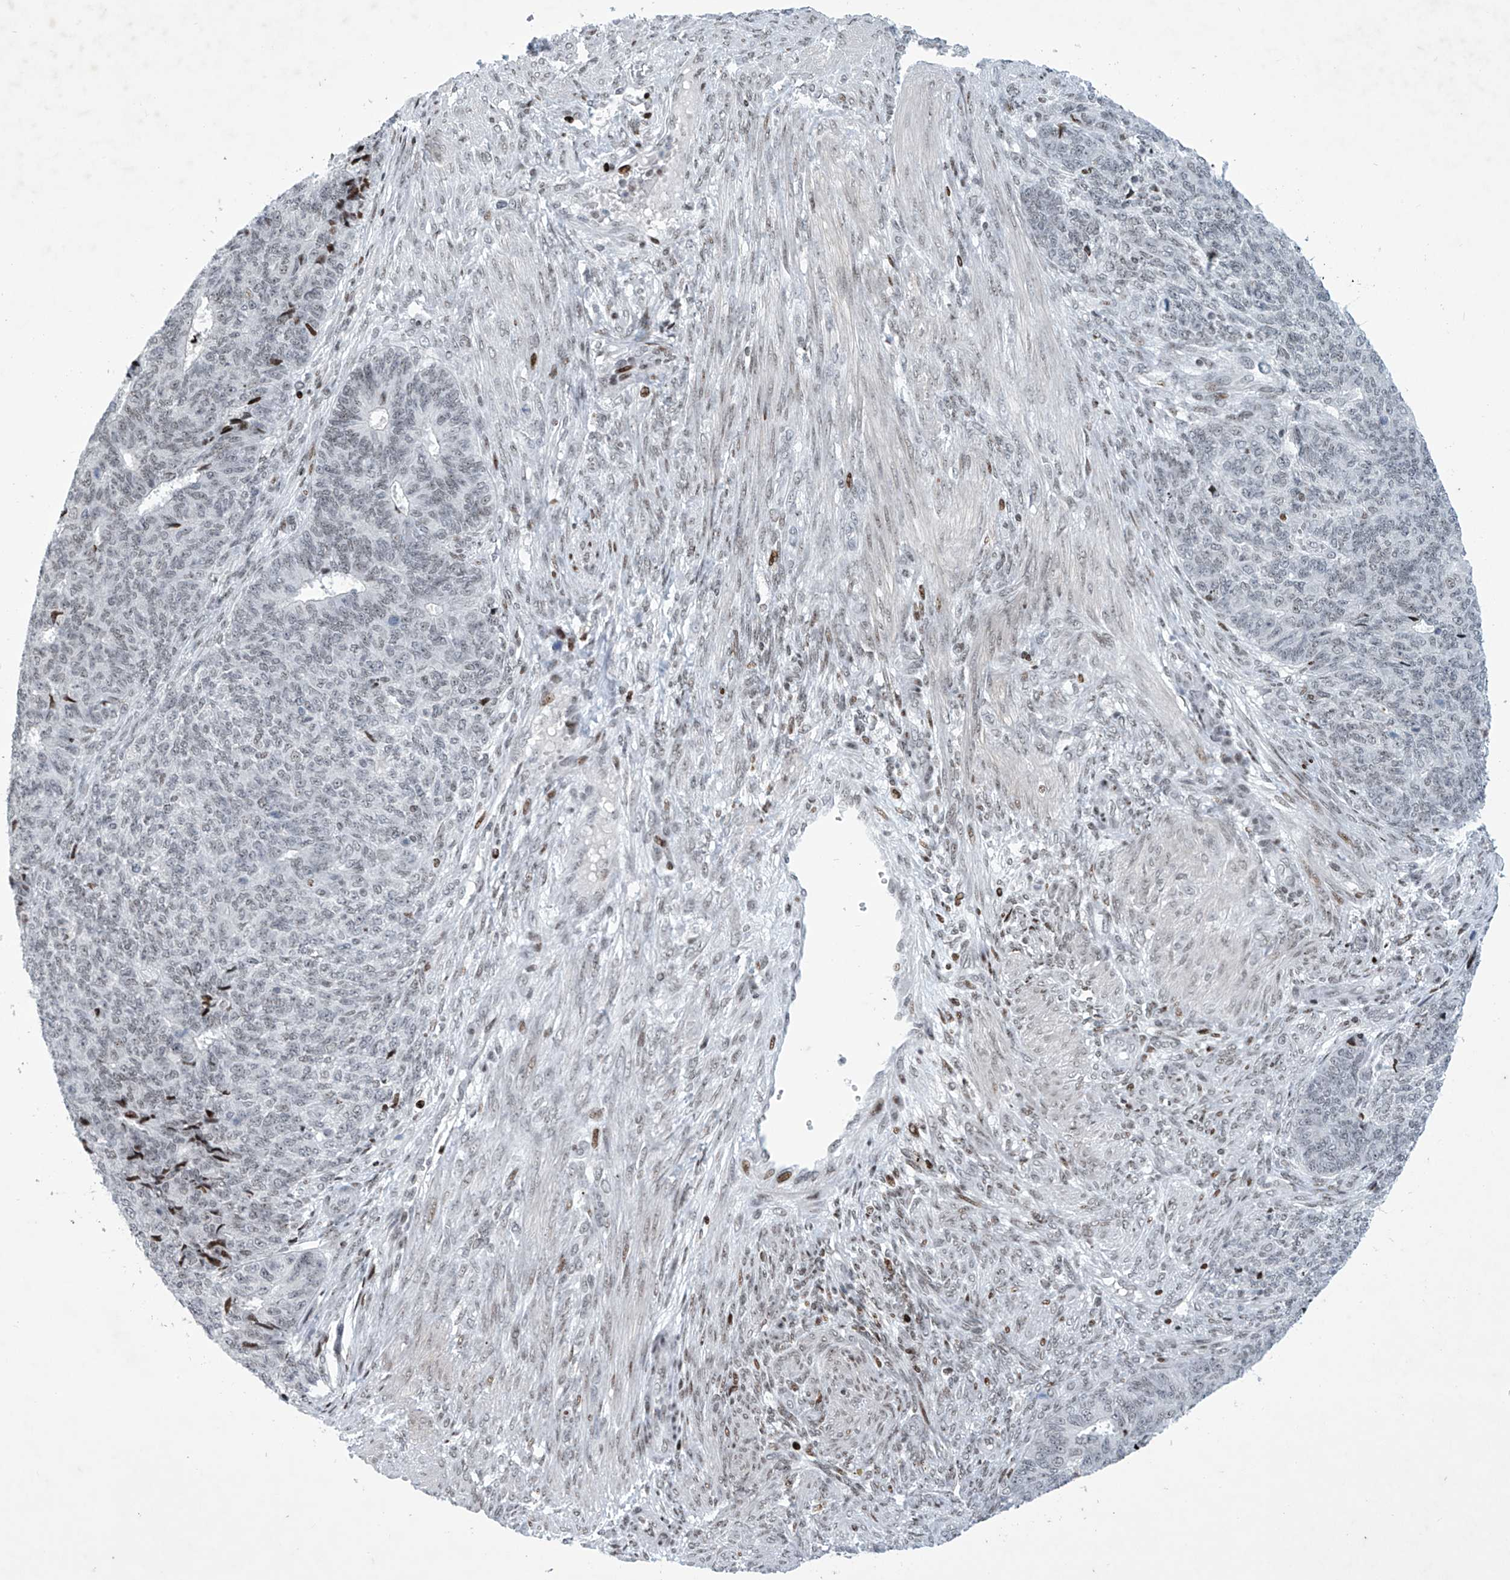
{"staining": {"intensity": "weak", "quantity": "25%-75%", "location": "nuclear"}, "tissue": "endometrial cancer", "cell_type": "Tumor cells", "image_type": "cancer", "snomed": [{"axis": "morphology", "description": "Adenocarcinoma, NOS"}, {"axis": "topography", "description": "Endometrium"}], "caption": "Endometrial adenocarcinoma stained for a protein (brown) displays weak nuclear positive positivity in about 25%-75% of tumor cells.", "gene": "RFX7", "patient": {"sex": "female", "age": 32}}